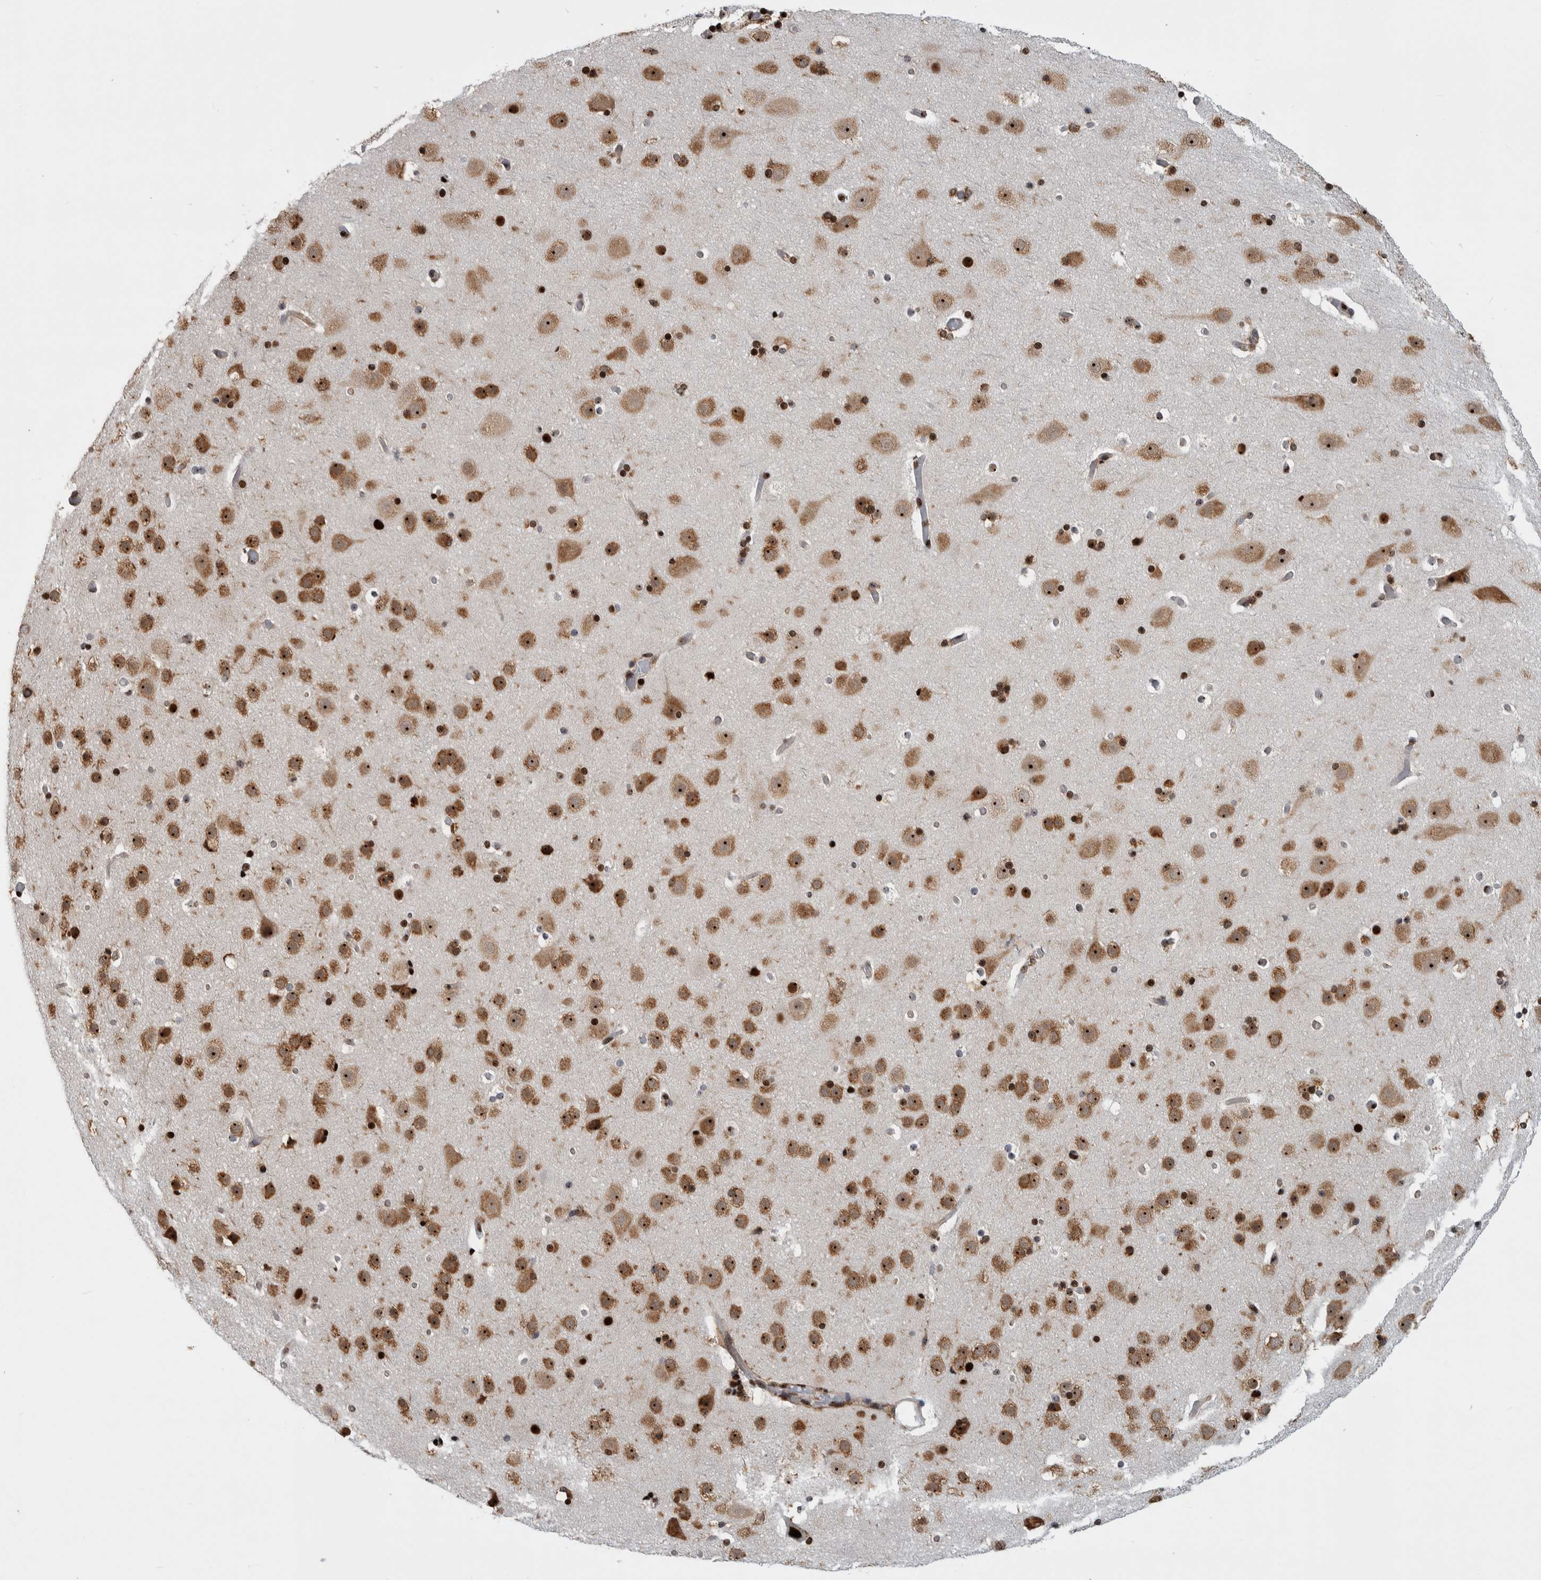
{"staining": {"intensity": "moderate", "quantity": ">75%", "location": "nuclear"}, "tissue": "cerebral cortex", "cell_type": "Endothelial cells", "image_type": "normal", "snomed": [{"axis": "morphology", "description": "Normal tissue, NOS"}, {"axis": "topography", "description": "Cerebral cortex"}], "caption": "Endothelial cells show medium levels of moderate nuclear staining in approximately >75% of cells in normal human cerebral cortex.", "gene": "NCL", "patient": {"sex": "male", "age": 57}}